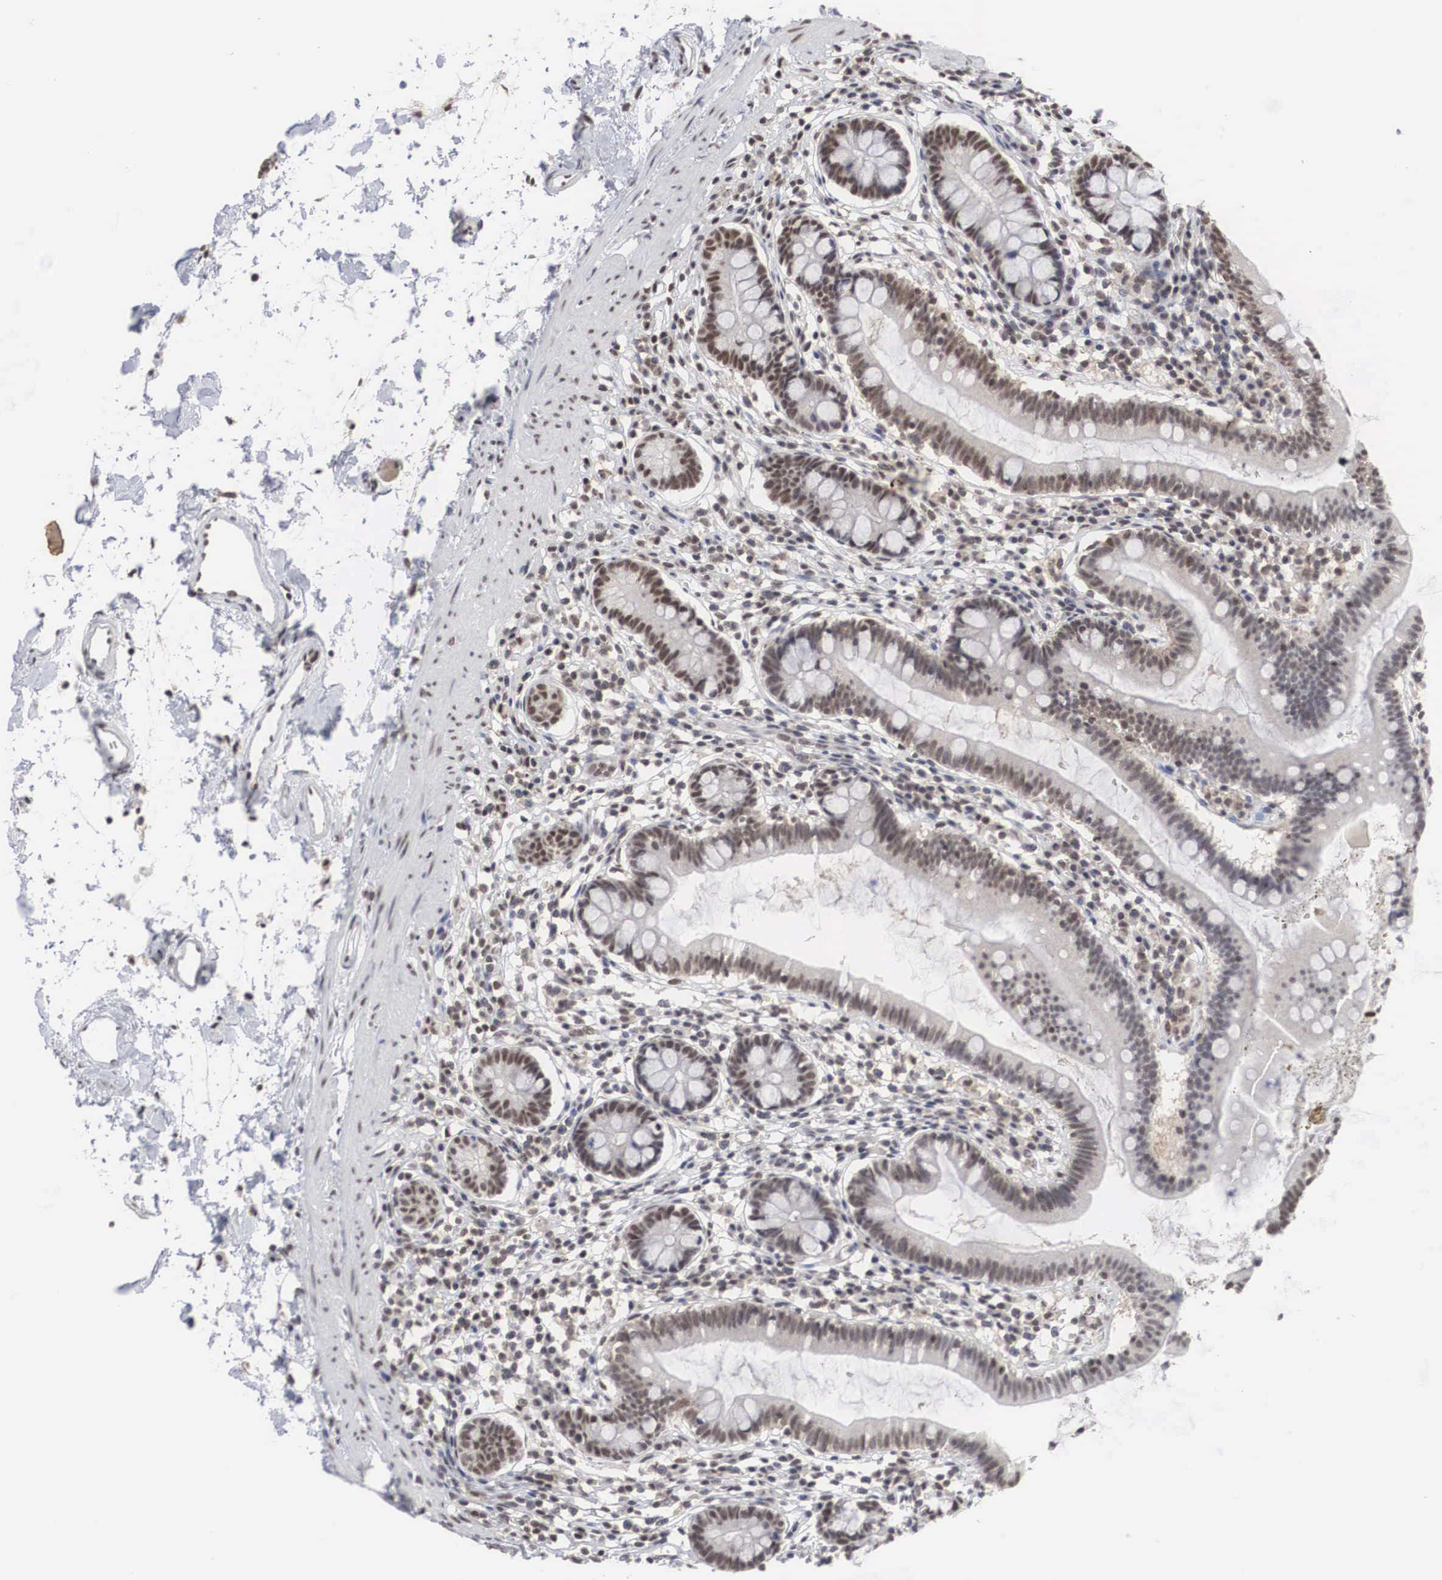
{"staining": {"intensity": "weak", "quantity": "25%-75%", "location": "nuclear"}, "tissue": "small intestine", "cell_type": "Glandular cells", "image_type": "normal", "snomed": [{"axis": "morphology", "description": "Normal tissue, NOS"}, {"axis": "topography", "description": "Small intestine"}], "caption": "This micrograph shows IHC staining of benign small intestine, with low weak nuclear expression in approximately 25%-75% of glandular cells.", "gene": "AUTS2", "patient": {"sex": "female", "age": 37}}